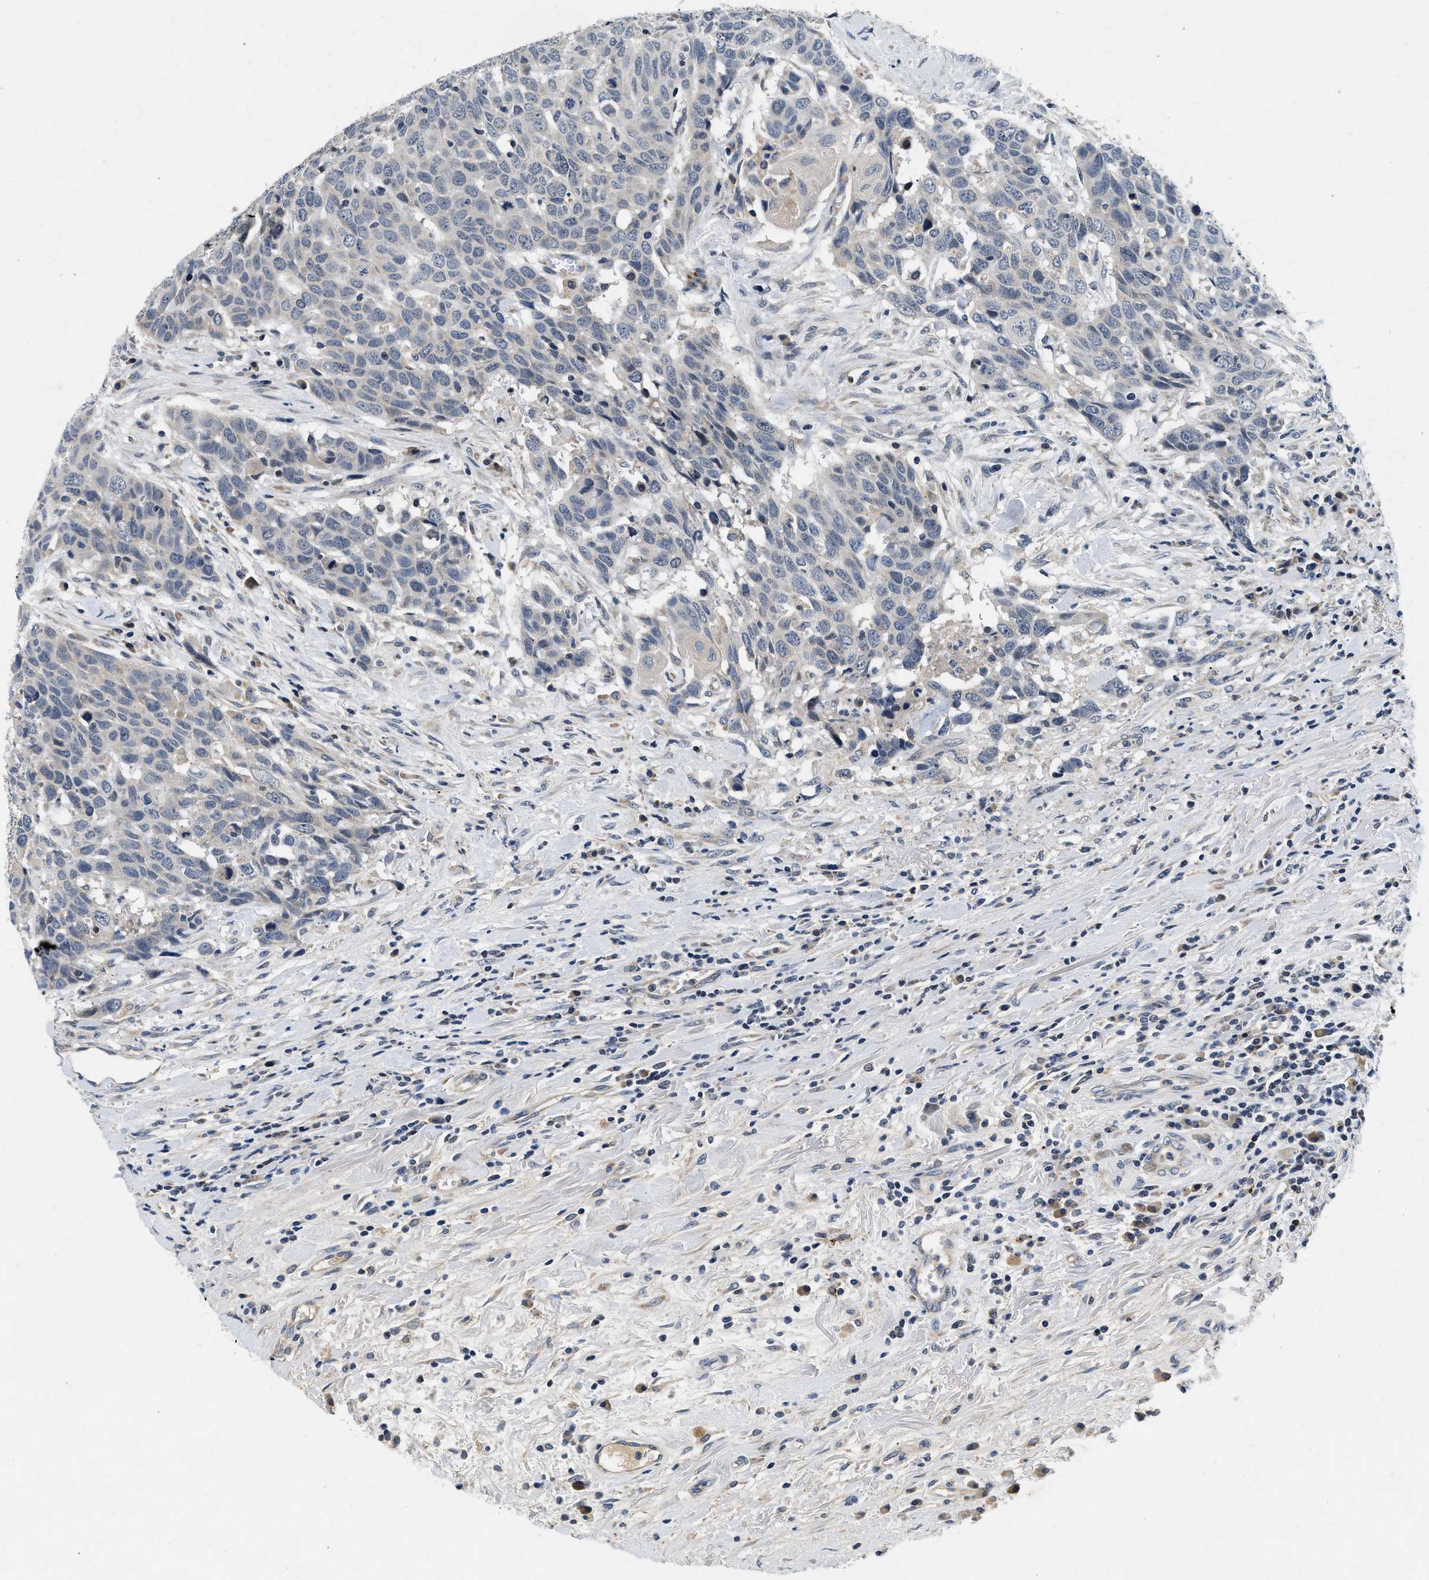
{"staining": {"intensity": "negative", "quantity": "none", "location": "none"}, "tissue": "head and neck cancer", "cell_type": "Tumor cells", "image_type": "cancer", "snomed": [{"axis": "morphology", "description": "Squamous cell carcinoma, NOS"}, {"axis": "topography", "description": "Head-Neck"}], "caption": "This photomicrograph is of head and neck cancer (squamous cell carcinoma) stained with IHC to label a protein in brown with the nuclei are counter-stained blue. There is no expression in tumor cells.", "gene": "PDP1", "patient": {"sex": "male", "age": 66}}